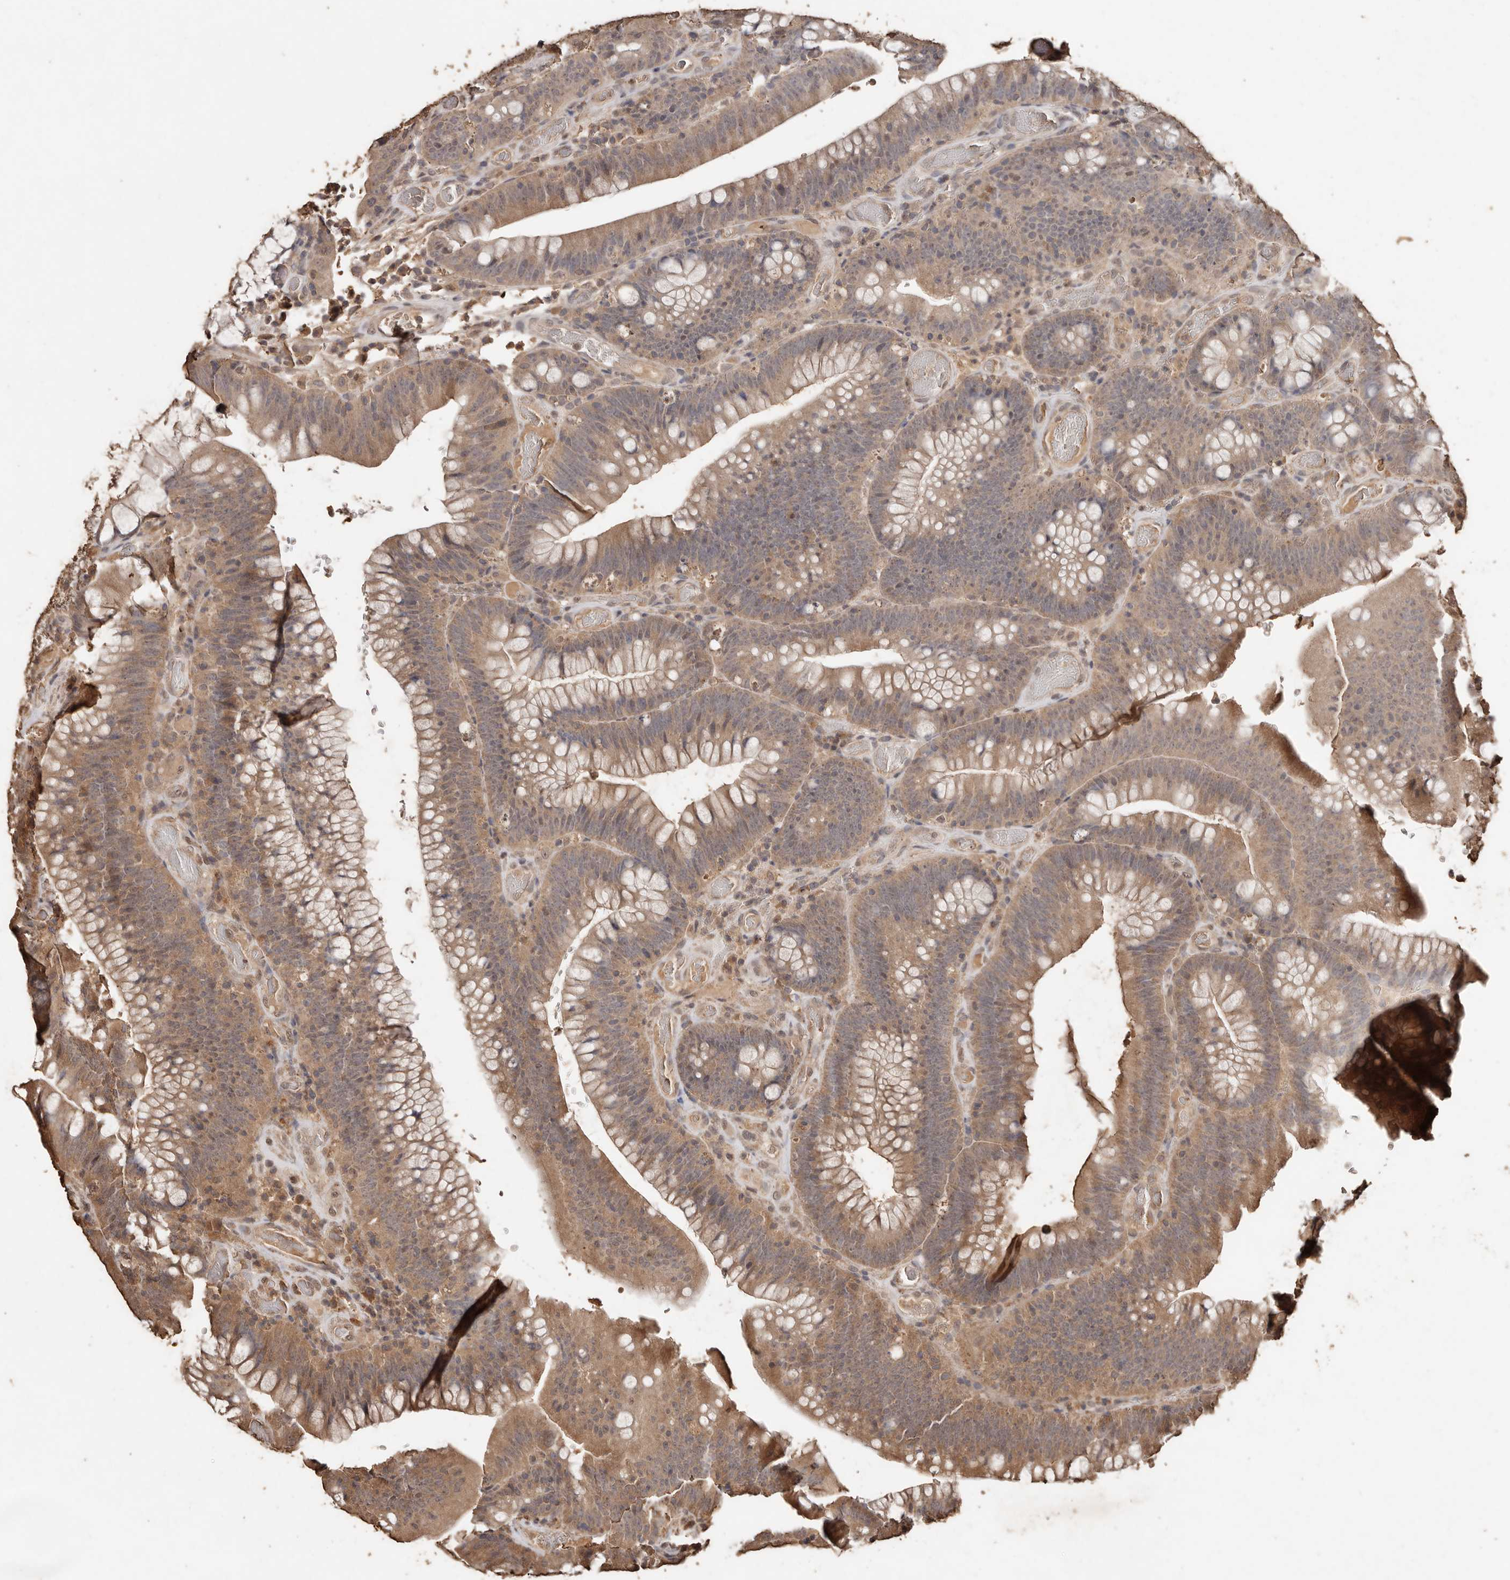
{"staining": {"intensity": "moderate", "quantity": ">75%", "location": "cytoplasmic/membranous"}, "tissue": "colorectal cancer", "cell_type": "Tumor cells", "image_type": "cancer", "snomed": [{"axis": "morphology", "description": "Normal tissue, NOS"}, {"axis": "topography", "description": "Colon"}], "caption": "A high-resolution image shows immunohistochemistry (IHC) staining of colorectal cancer, which displays moderate cytoplasmic/membranous staining in about >75% of tumor cells.", "gene": "PKDCC", "patient": {"sex": "female", "age": 82}}